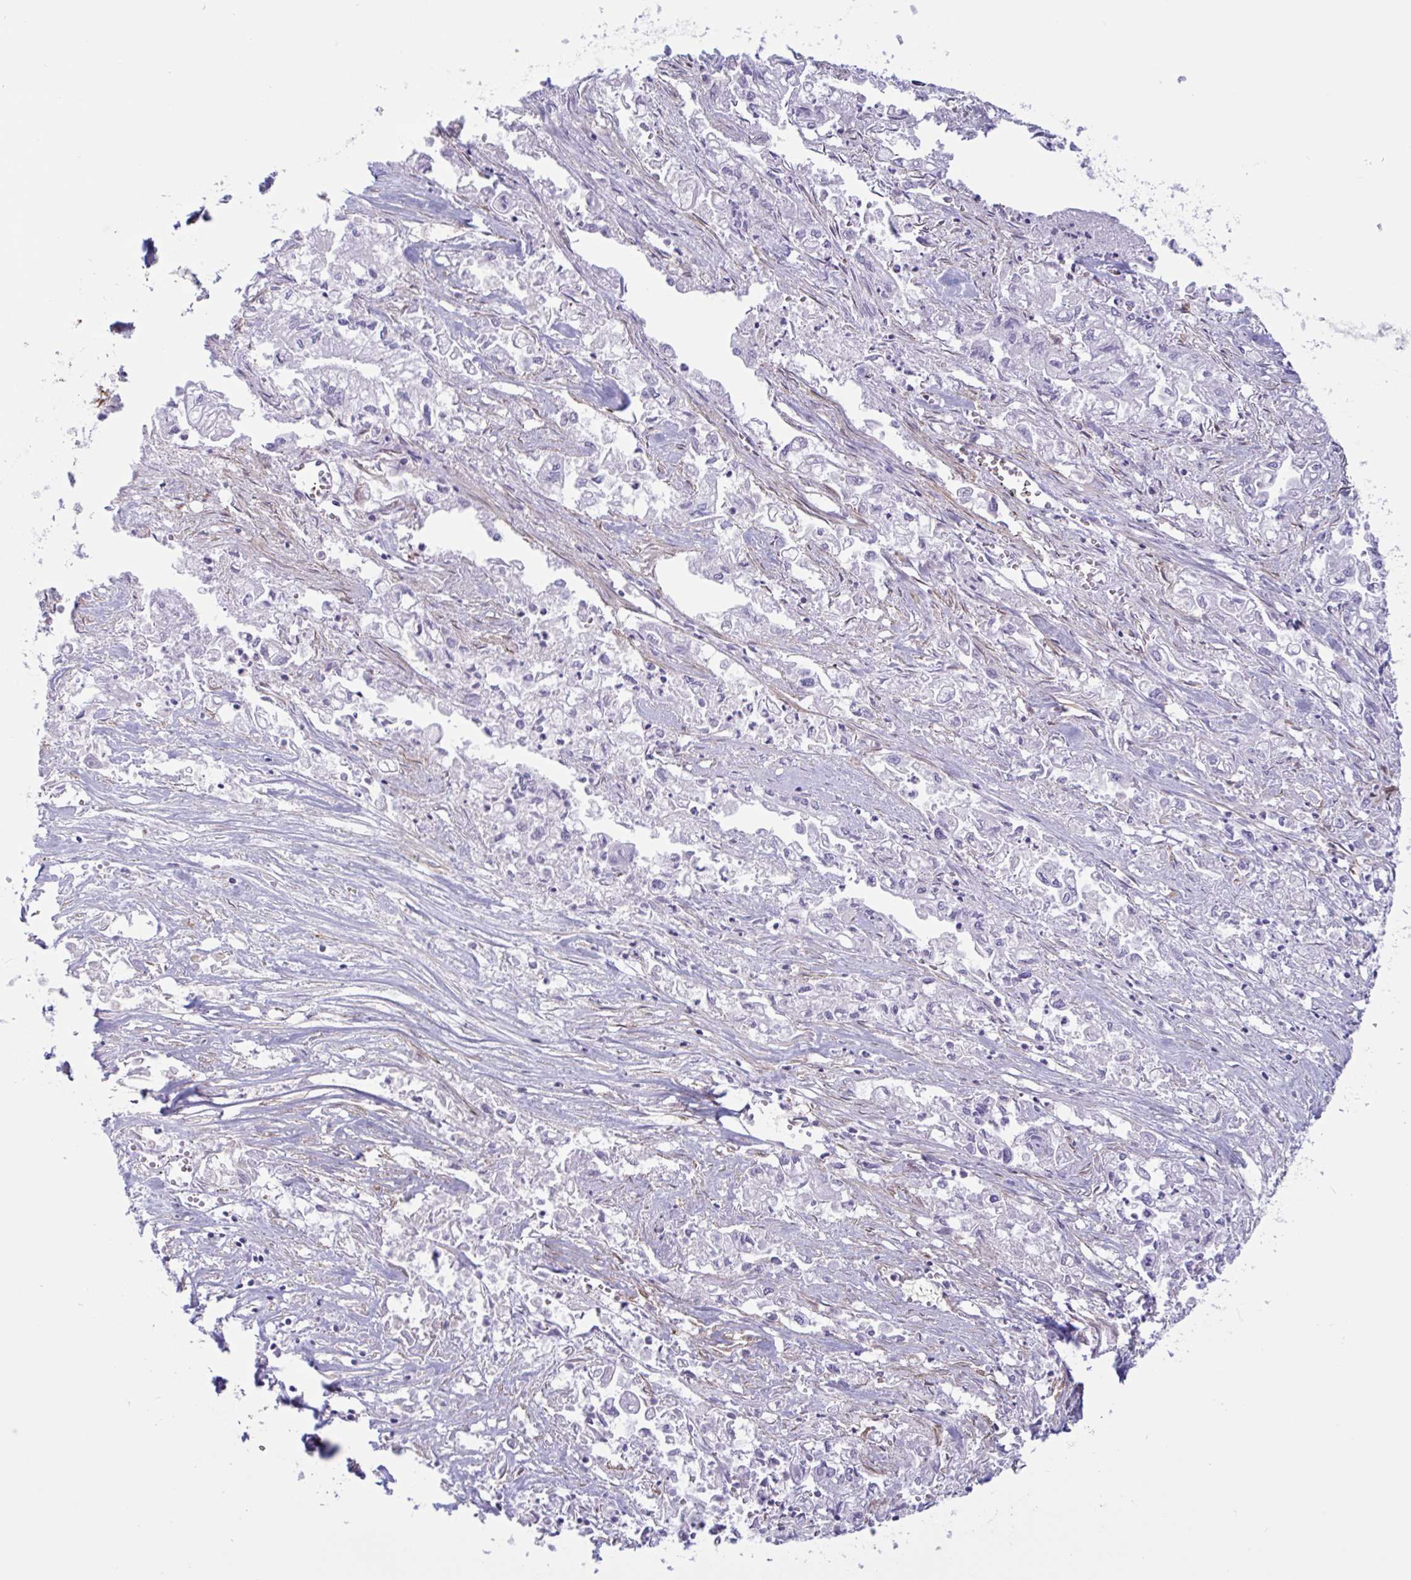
{"staining": {"intensity": "negative", "quantity": "none", "location": "none"}, "tissue": "pancreatic cancer", "cell_type": "Tumor cells", "image_type": "cancer", "snomed": [{"axis": "morphology", "description": "Adenocarcinoma, NOS"}, {"axis": "topography", "description": "Pancreas"}], "caption": "Immunohistochemical staining of human pancreatic adenocarcinoma reveals no significant positivity in tumor cells.", "gene": "OXLD1", "patient": {"sex": "male", "age": 72}}